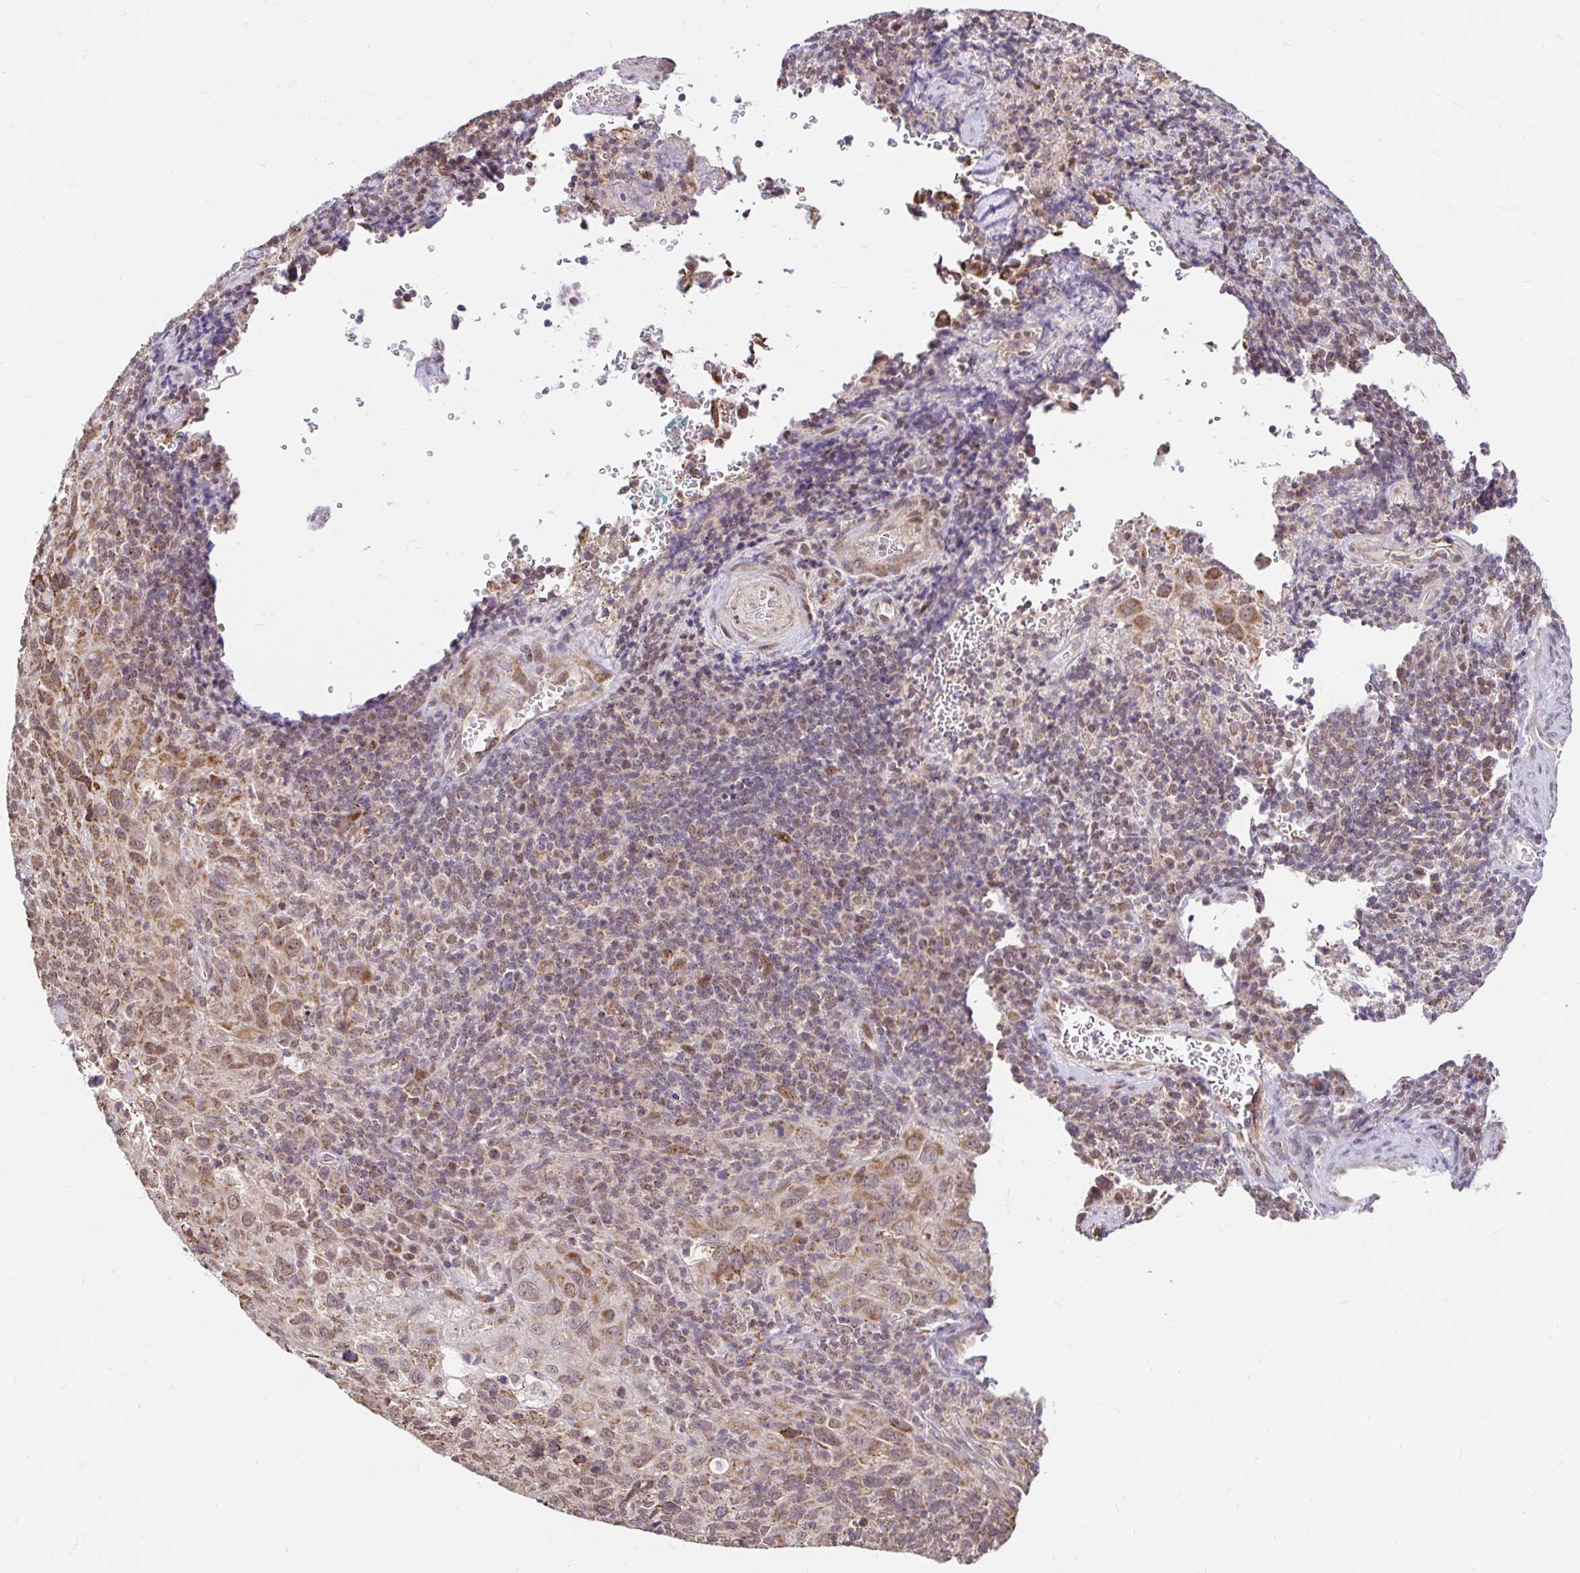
{"staining": {"intensity": "moderate", "quantity": ">75%", "location": "cytoplasmic/membranous"}, "tissue": "cervical cancer", "cell_type": "Tumor cells", "image_type": "cancer", "snomed": [{"axis": "morphology", "description": "Squamous cell carcinoma, NOS"}, {"axis": "topography", "description": "Cervix"}], "caption": "Protein staining exhibits moderate cytoplasmic/membranous positivity in approximately >75% of tumor cells in cervical cancer (squamous cell carcinoma). (DAB IHC with brightfield microscopy, high magnification).", "gene": "TIMM50", "patient": {"sex": "female", "age": 51}}